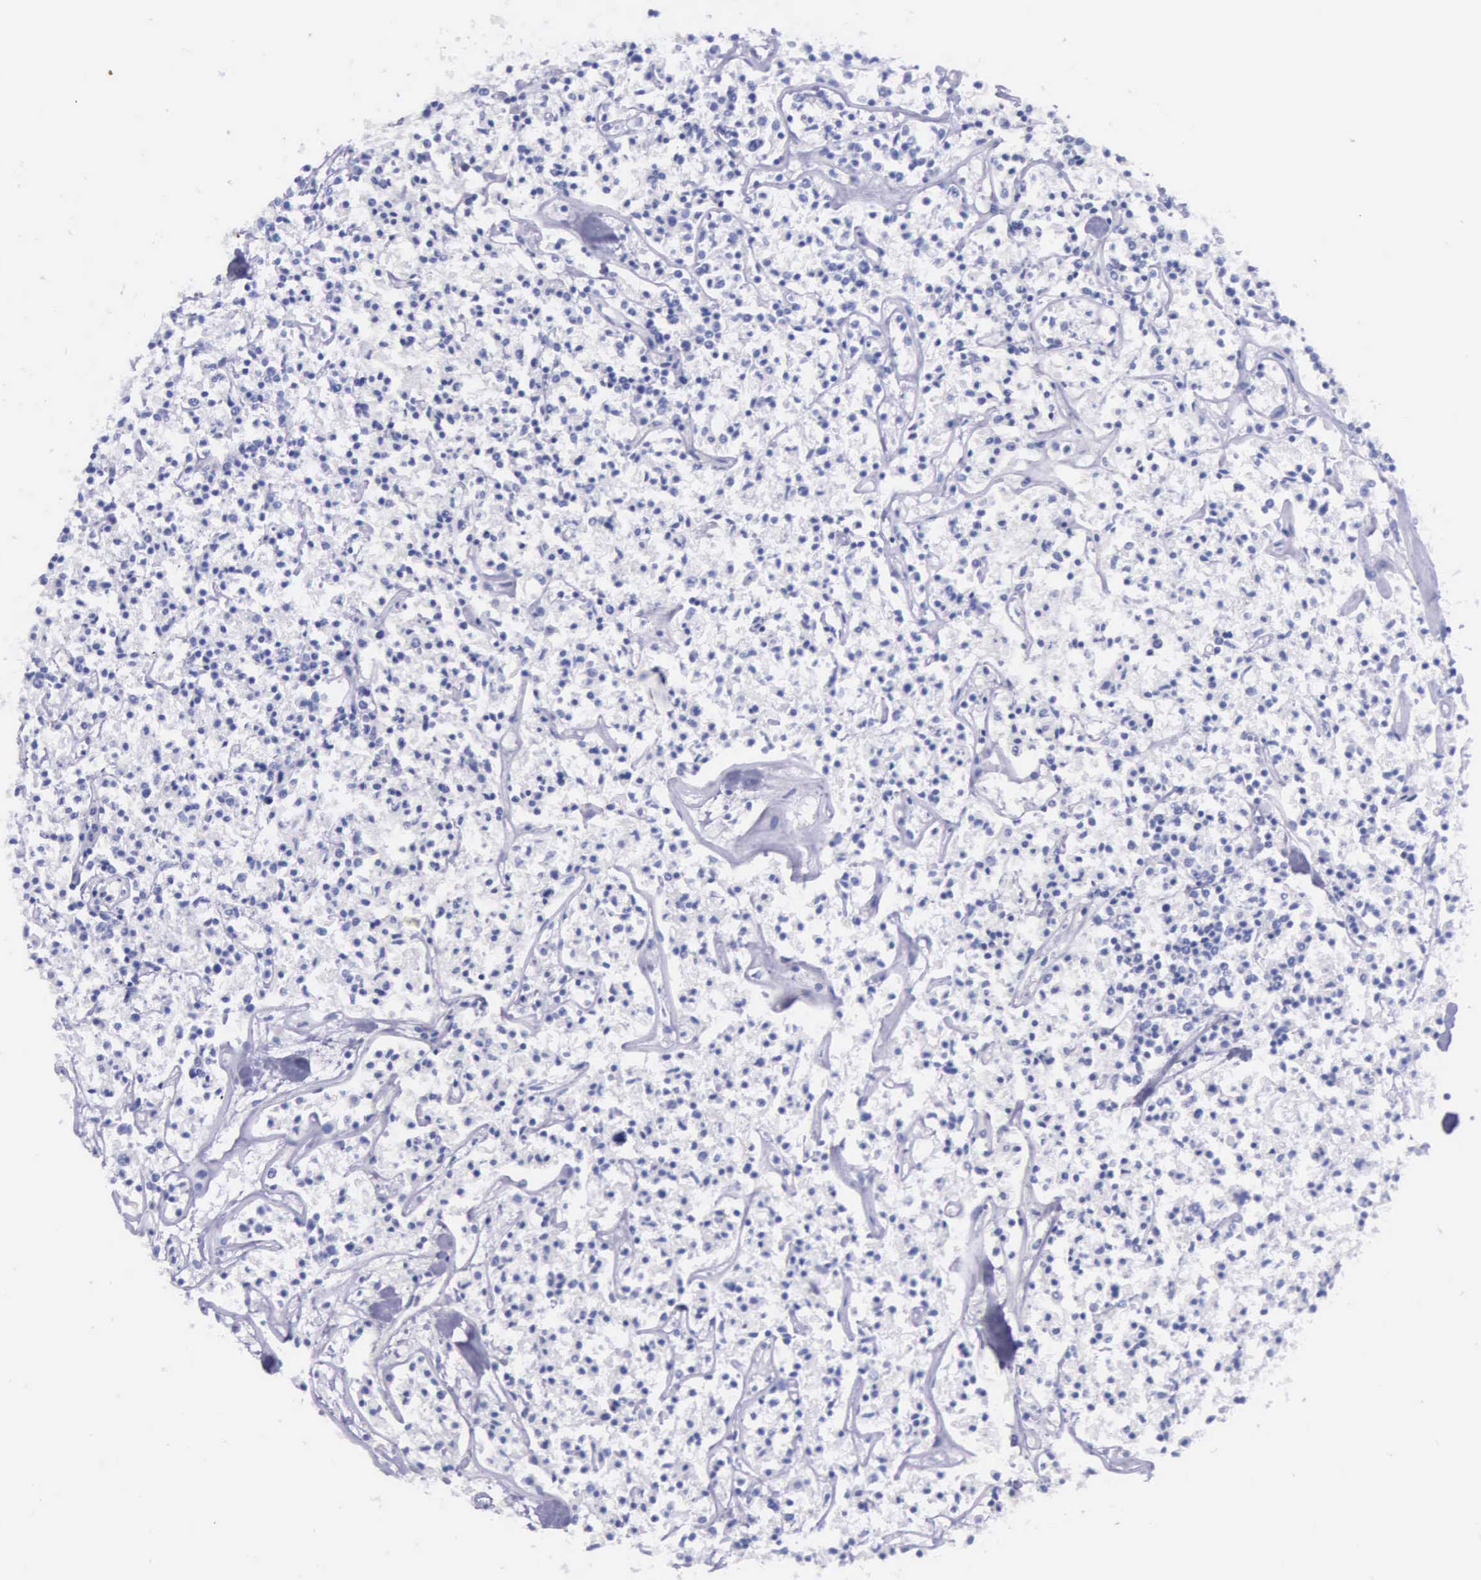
{"staining": {"intensity": "negative", "quantity": "none", "location": "none"}, "tissue": "lymphoma", "cell_type": "Tumor cells", "image_type": "cancer", "snomed": [{"axis": "morphology", "description": "Malignant lymphoma, non-Hodgkin's type, Low grade"}, {"axis": "topography", "description": "Small intestine"}], "caption": "This is an immunohistochemistry (IHC) photomicrograph of human lymphoma. There is no positivity in tumor cells.", "gene": "GSTT2", "patient": {"sex": "female", "age": 59}}